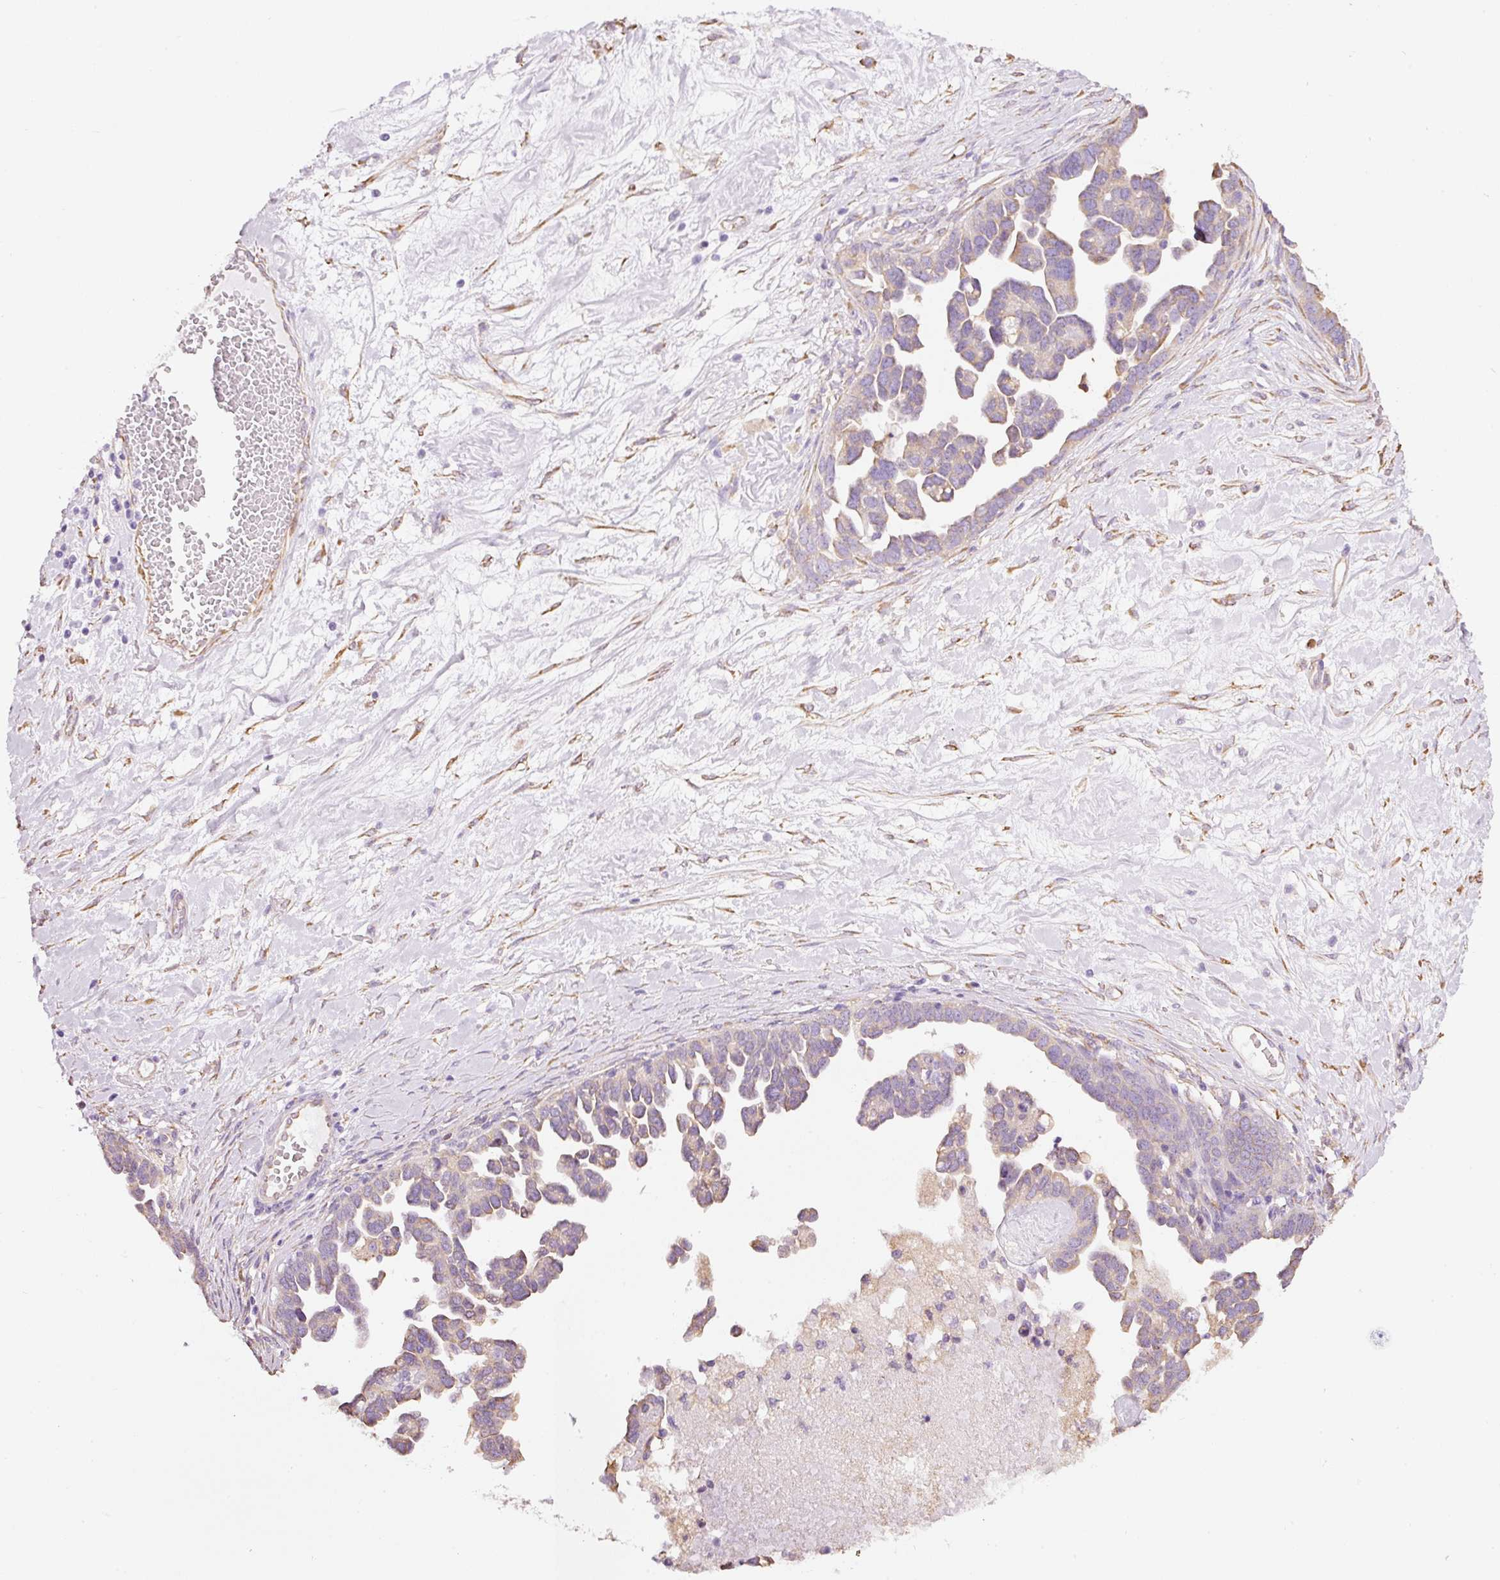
{"staining": {"intensity": "weak", "quantity": ">75%", "location": "cytoplasmic/membranous"}, "tissue": "ovarian cancer", "cell_type": "Tumor cells", "image_type": "cancer", "snomed": [{"axis": "morphology", "description": "Cystadenocarcinoma, serous, NOS"}, {"axis": "topography", "description": "Ovary"}], "caption": "IHC of human serous cystadenocarcinoma (ovarian) reveals low levels of weak cytoplasmic/membranous staining in approximately >75% of tumor cells. The staining was performed using DAB (3,3'-diaminobenzidine) to visualize the protein expression in brown, while the nuclei were stained in blue with hematoxylin (Magnification: 20x).", "gene": "GCG", "patient": {"sex": "female", "age": 54}}